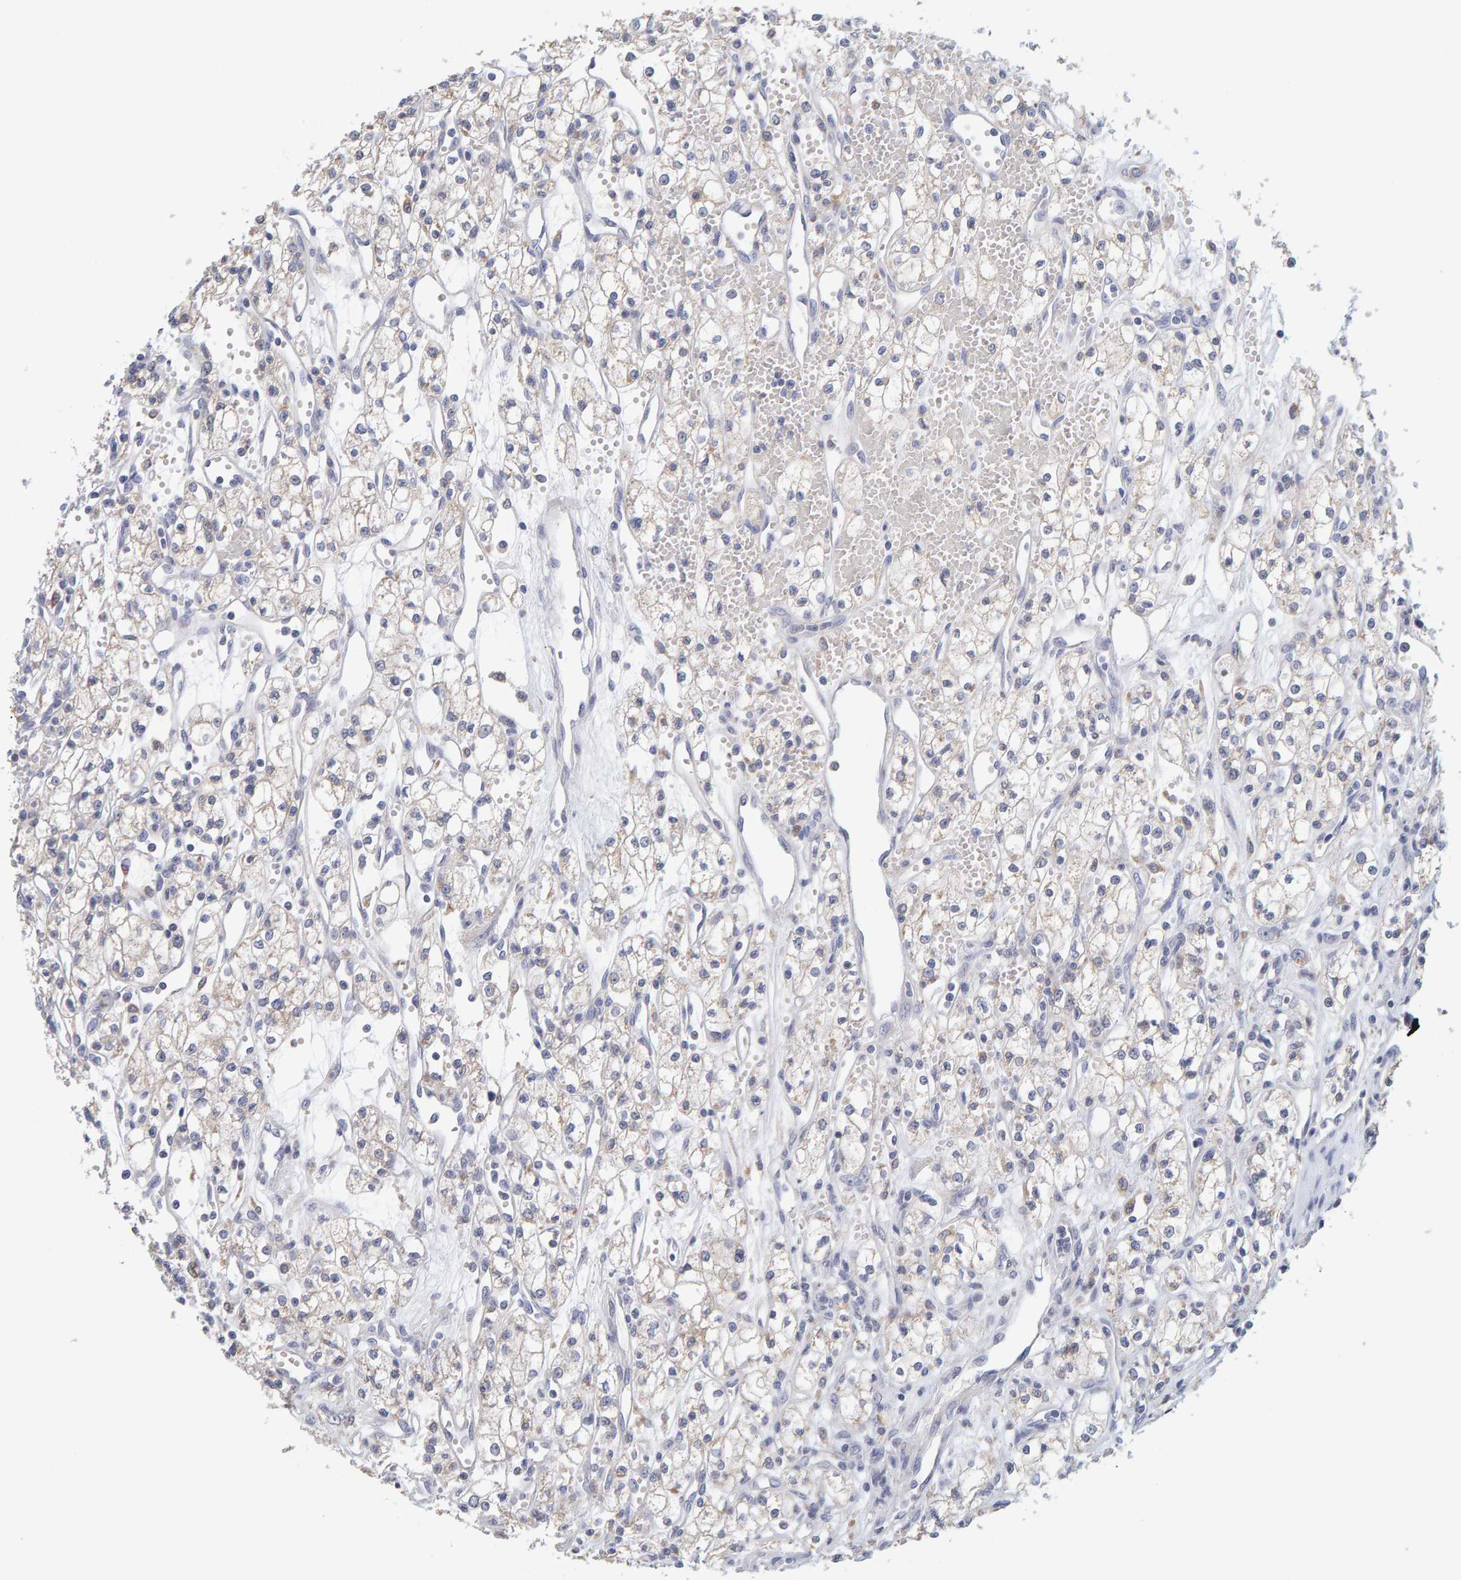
{"staining": {"intensity": "negative", "quantity": "none", "location": "none"}, "tissue": "renal cancer", "cell_type": "Tumor cells", "image_type": "cancer", "snomed": [{"axis": "morphology", "description": "Adenocarcinoma, NOS"}, {"axis": "topography", "description": "Kidney"}], "caption": "An IHC histopathology image of adenocarcinoma (renal) is shown. There is no staining in tumor cells of adenocarcinoma (renal). (Stains: DAB (3,3'-diaminobenzidine) immunohistochemistry (IHC) with hematoxylin counter stain, Microscopy: brightfield microscopy at high magnification).", "gene": "SGPL1", "patient": {"sex": "male", "age": 59}}